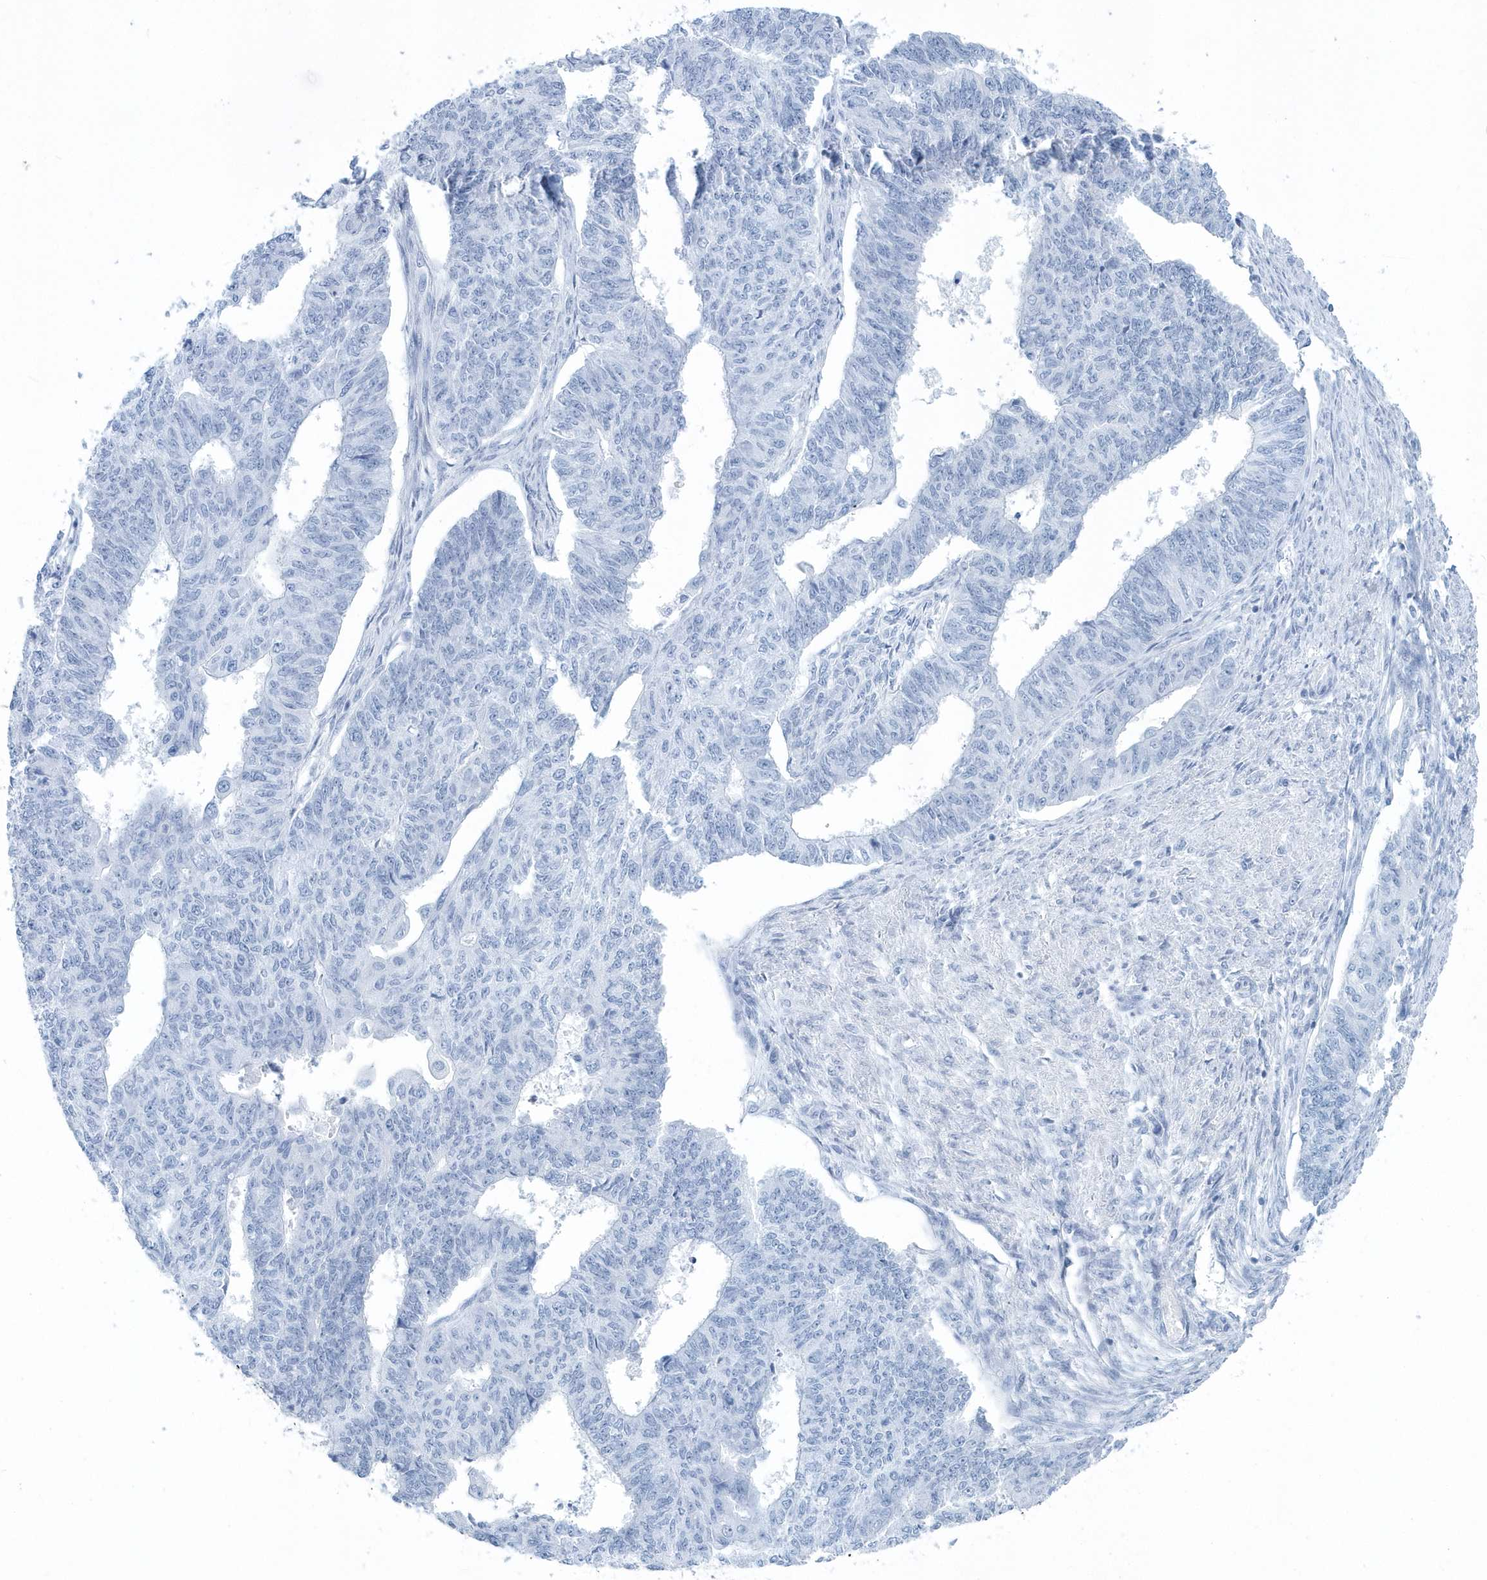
{"staining": {"intensity": "negative", "quantity": "none", "location": "none"}, "tissue": "endometrial cancer", "cell_type": "Tumor cells", "image_type": "cancer", "snomed": [{"axis": "morphology", "description": "Adenocarcinoma, NOS"}, {"axis": "topography", "description": "Endometrium"}], "caption": "Immunohistochemistry (IHC) image of neoplastic tissue: endometrial cancer stained with DAB displays no significant protein staining in tumor cells. (Brightfield microscopy of DAB (3,3'-diaminobenzidine) immunohistochemistry (IHC) at high magnification).", "gene": "PTPRO", "patient": {"sex": "female", "age": 32}}